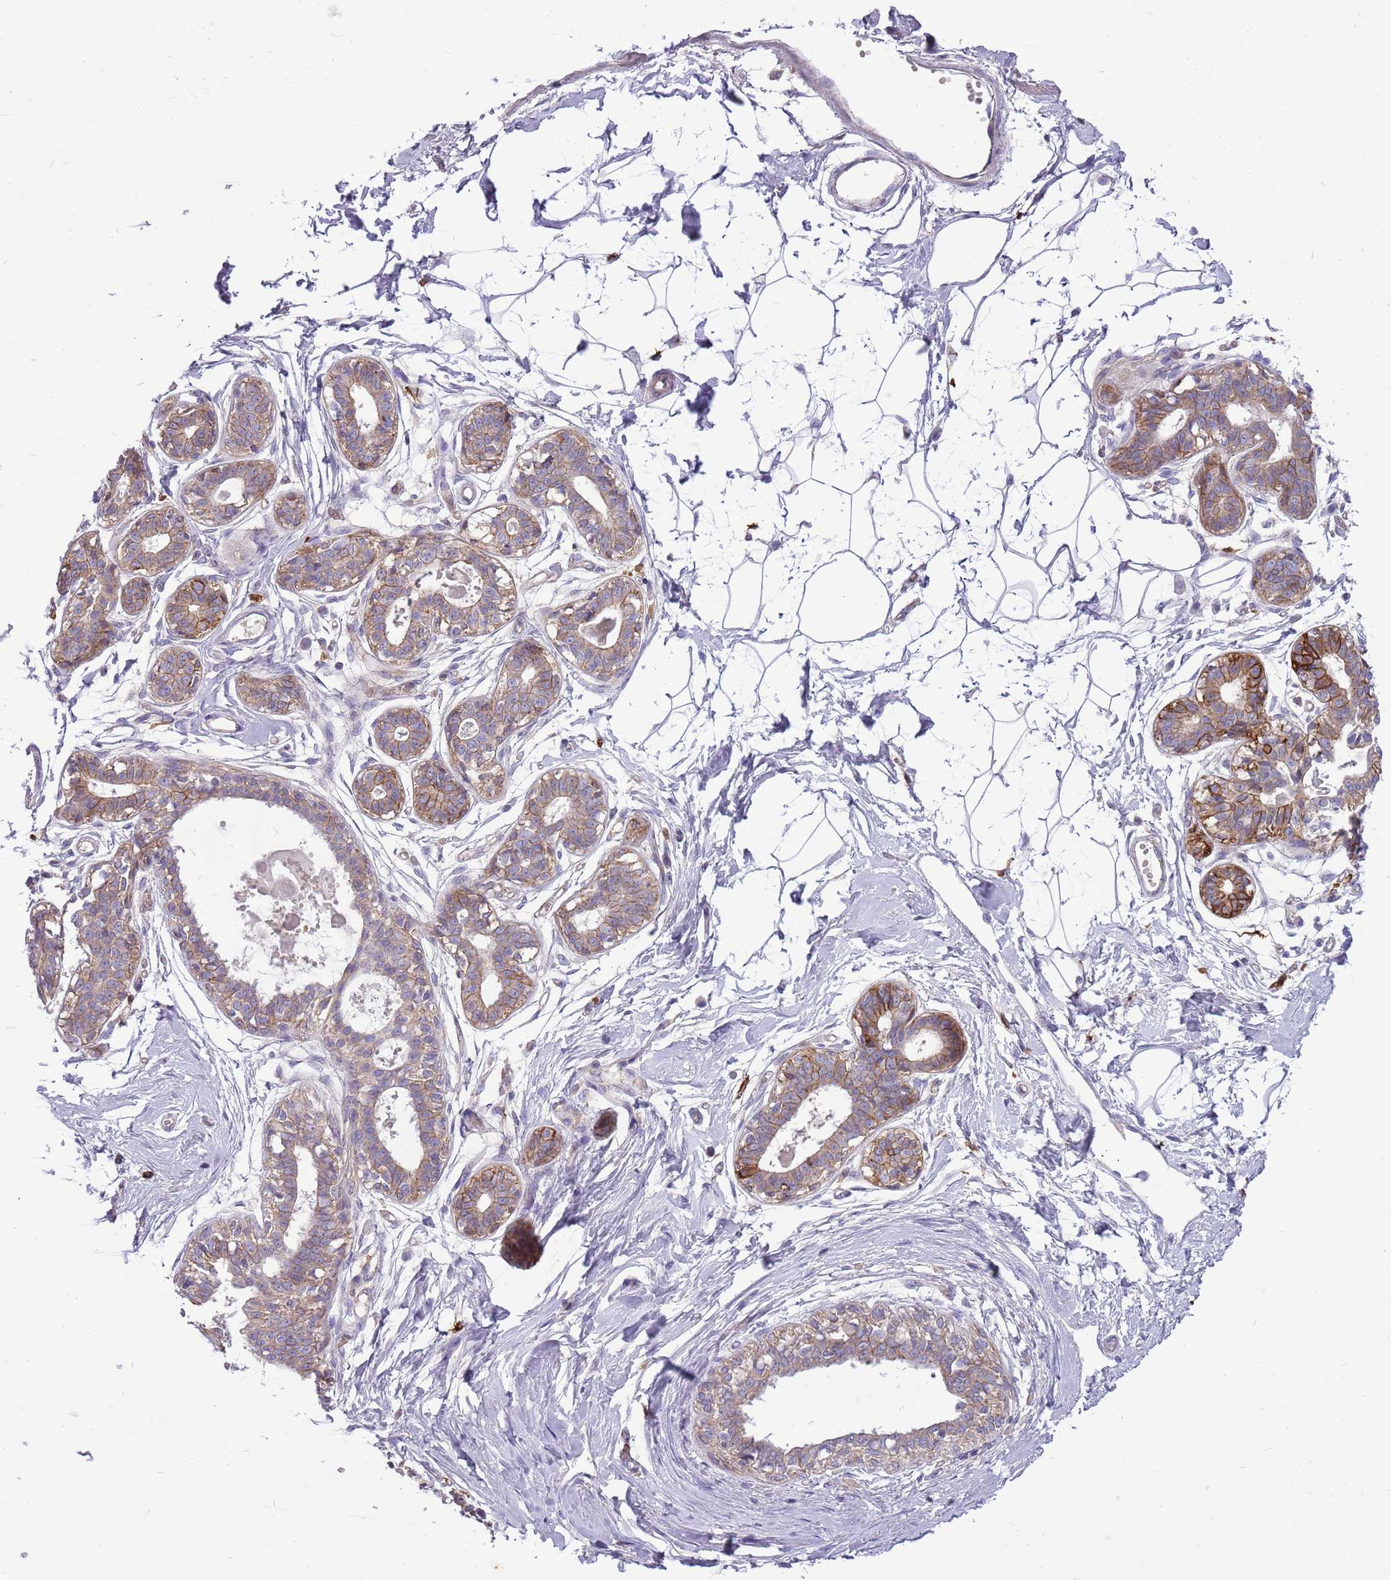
{"staining": {"intensity": "negative", "quantity": "none", "location": "none"}, "tissue": "breast", "cell_type": "Adipocytes", "image_type": "normal", "snomed": [{"axis": "morphology", "description": "Normal tissue, NOS"}, {"axis": "topography", "description": "Breast"}], "caption": "Histopathology image shows no significant protein positivity in adipocytes of benign breast.", "gene": "WDR90", "patient": {"sex": "female", "age": 45}}